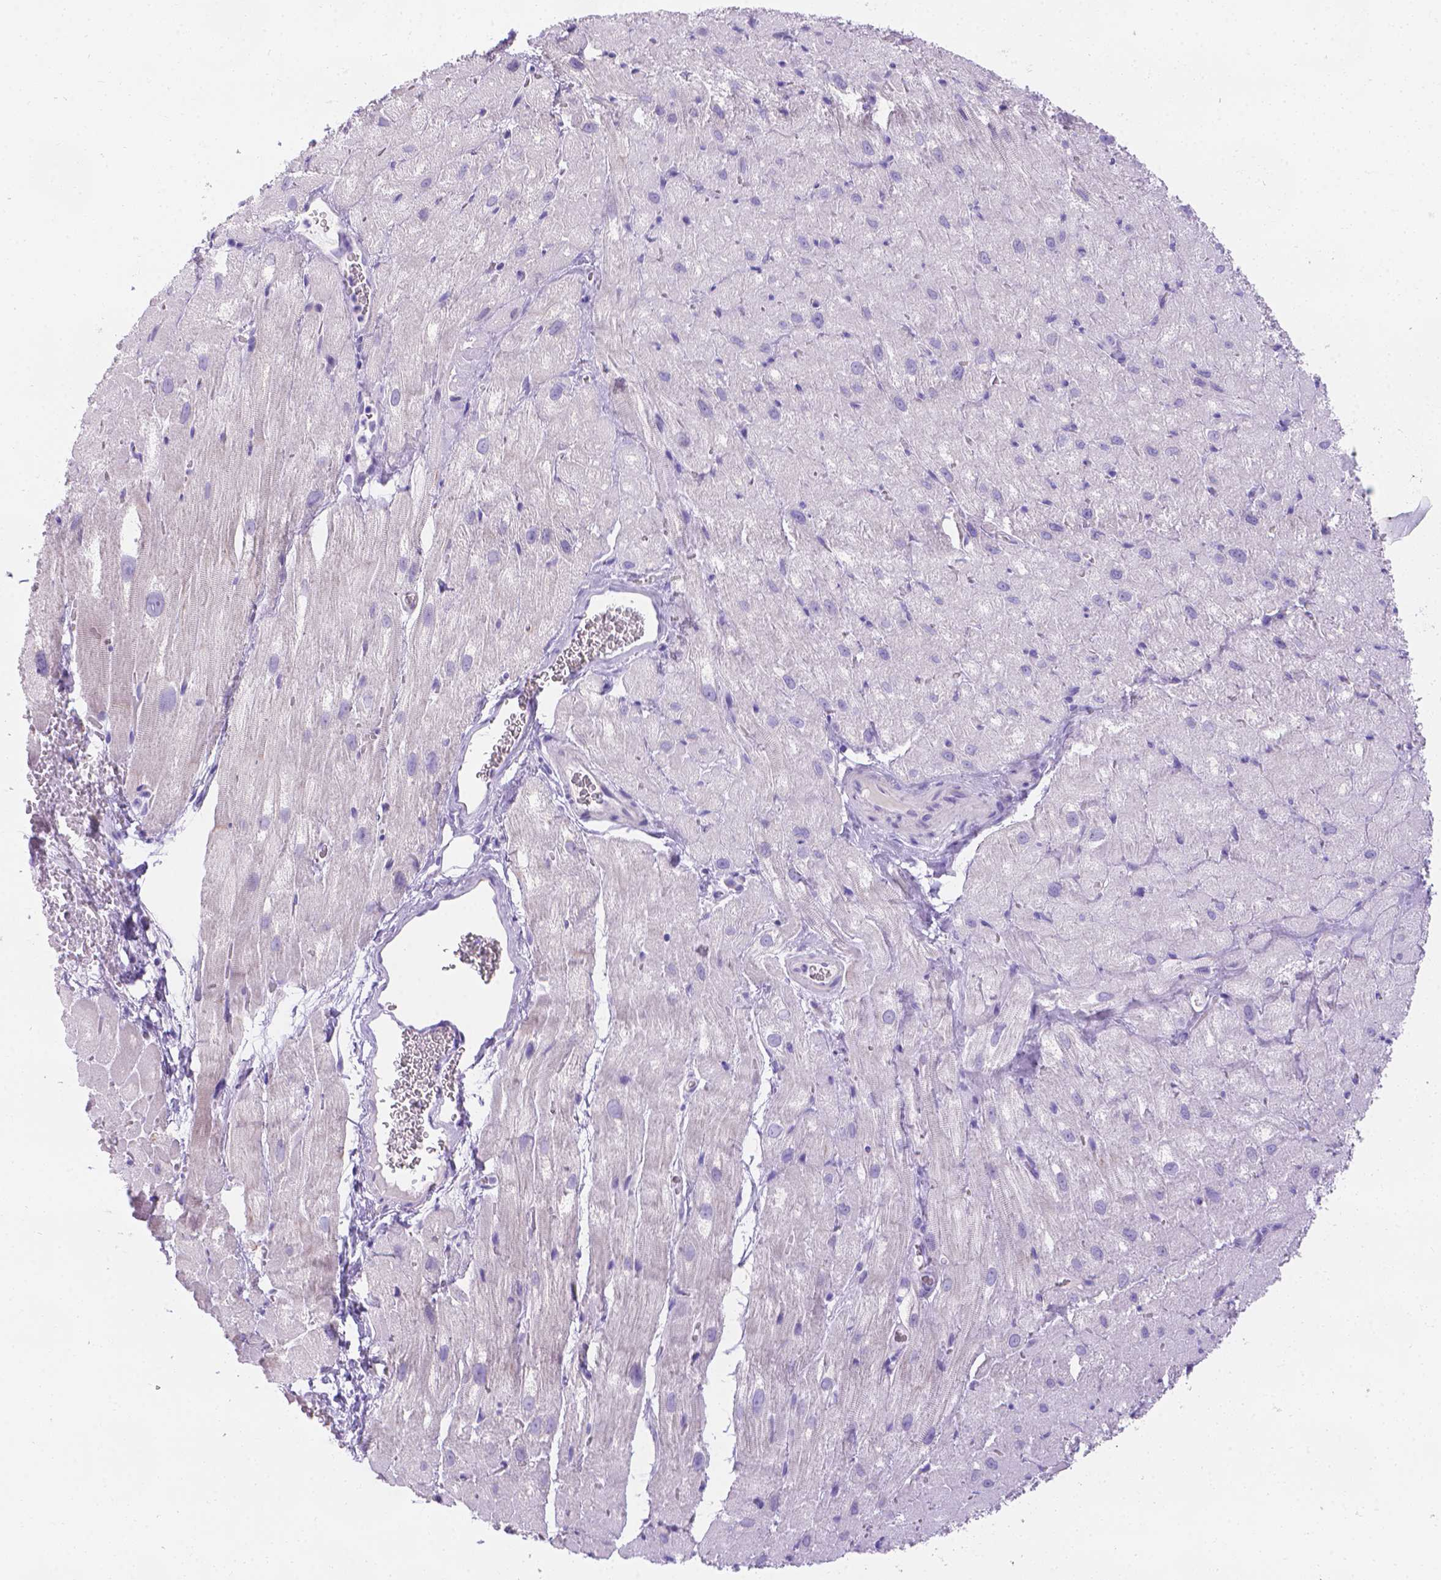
{"staining": {"intensity": "negative", "quantity": "none", "location": "none"}, "tissue": "heart muscle", "cell_type": "Cardiomyocytes", "image_type": "normal", "snomed": [{"axis": "morphology", "description": "Normal tissue, NOS"}, {"axis": "topography", "description": "Heart"}], "caption": "IHC photomicrograph of benign heart muscle: heart muscle stained with DAB displays no significant protein expression in cardiomyocytes. Brightfield microscopy of IHC stained with DAB (3,3'-diaminobenzidine) (brown) and hematoxylin (blue), captured at high magnification.", "gene": "MLN", "patient": {"sex": "male", "age": 61}}